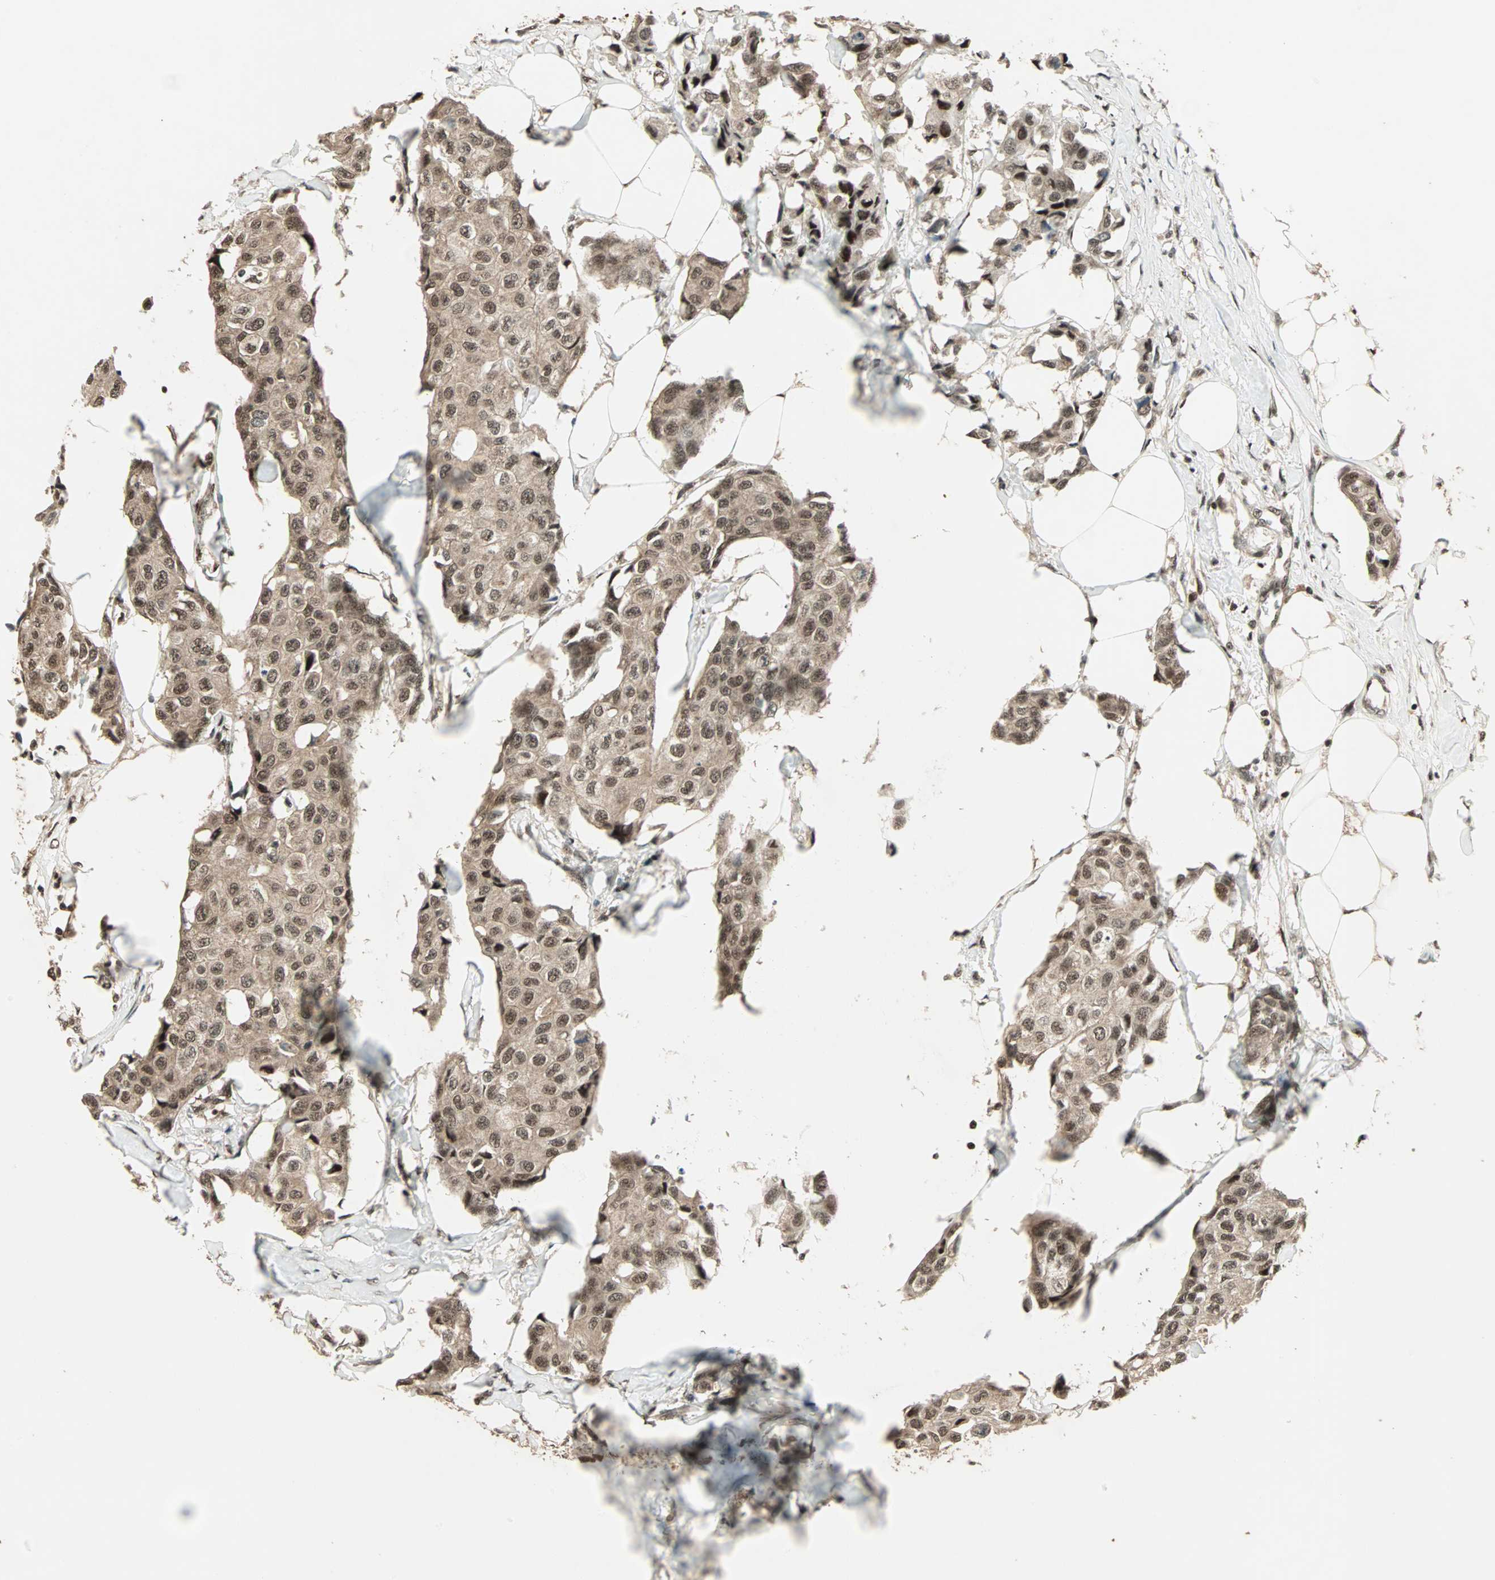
{"staining": {"intensity": "moderate", "quantity": ">75%", "location": "cytoplasmic/membranous,nuclear"}, "tissue": "breast cancer", "cell_type": "Tumor cells", "image_type": "cancer", "snomed": [{"axis": "morphology", "description": "Duct carcinoma"}, {"axis": "topography", "description": "Breast"}], "caption": "Infiltrating ductal carcinoma (breast) stained with IHC demonstrates moderate cytoplasmic/membranous and nuclear positivity in about >75% of tumor cells.", "gene": "ZNF44", "patient": {"sex": "female", "age": 80}}